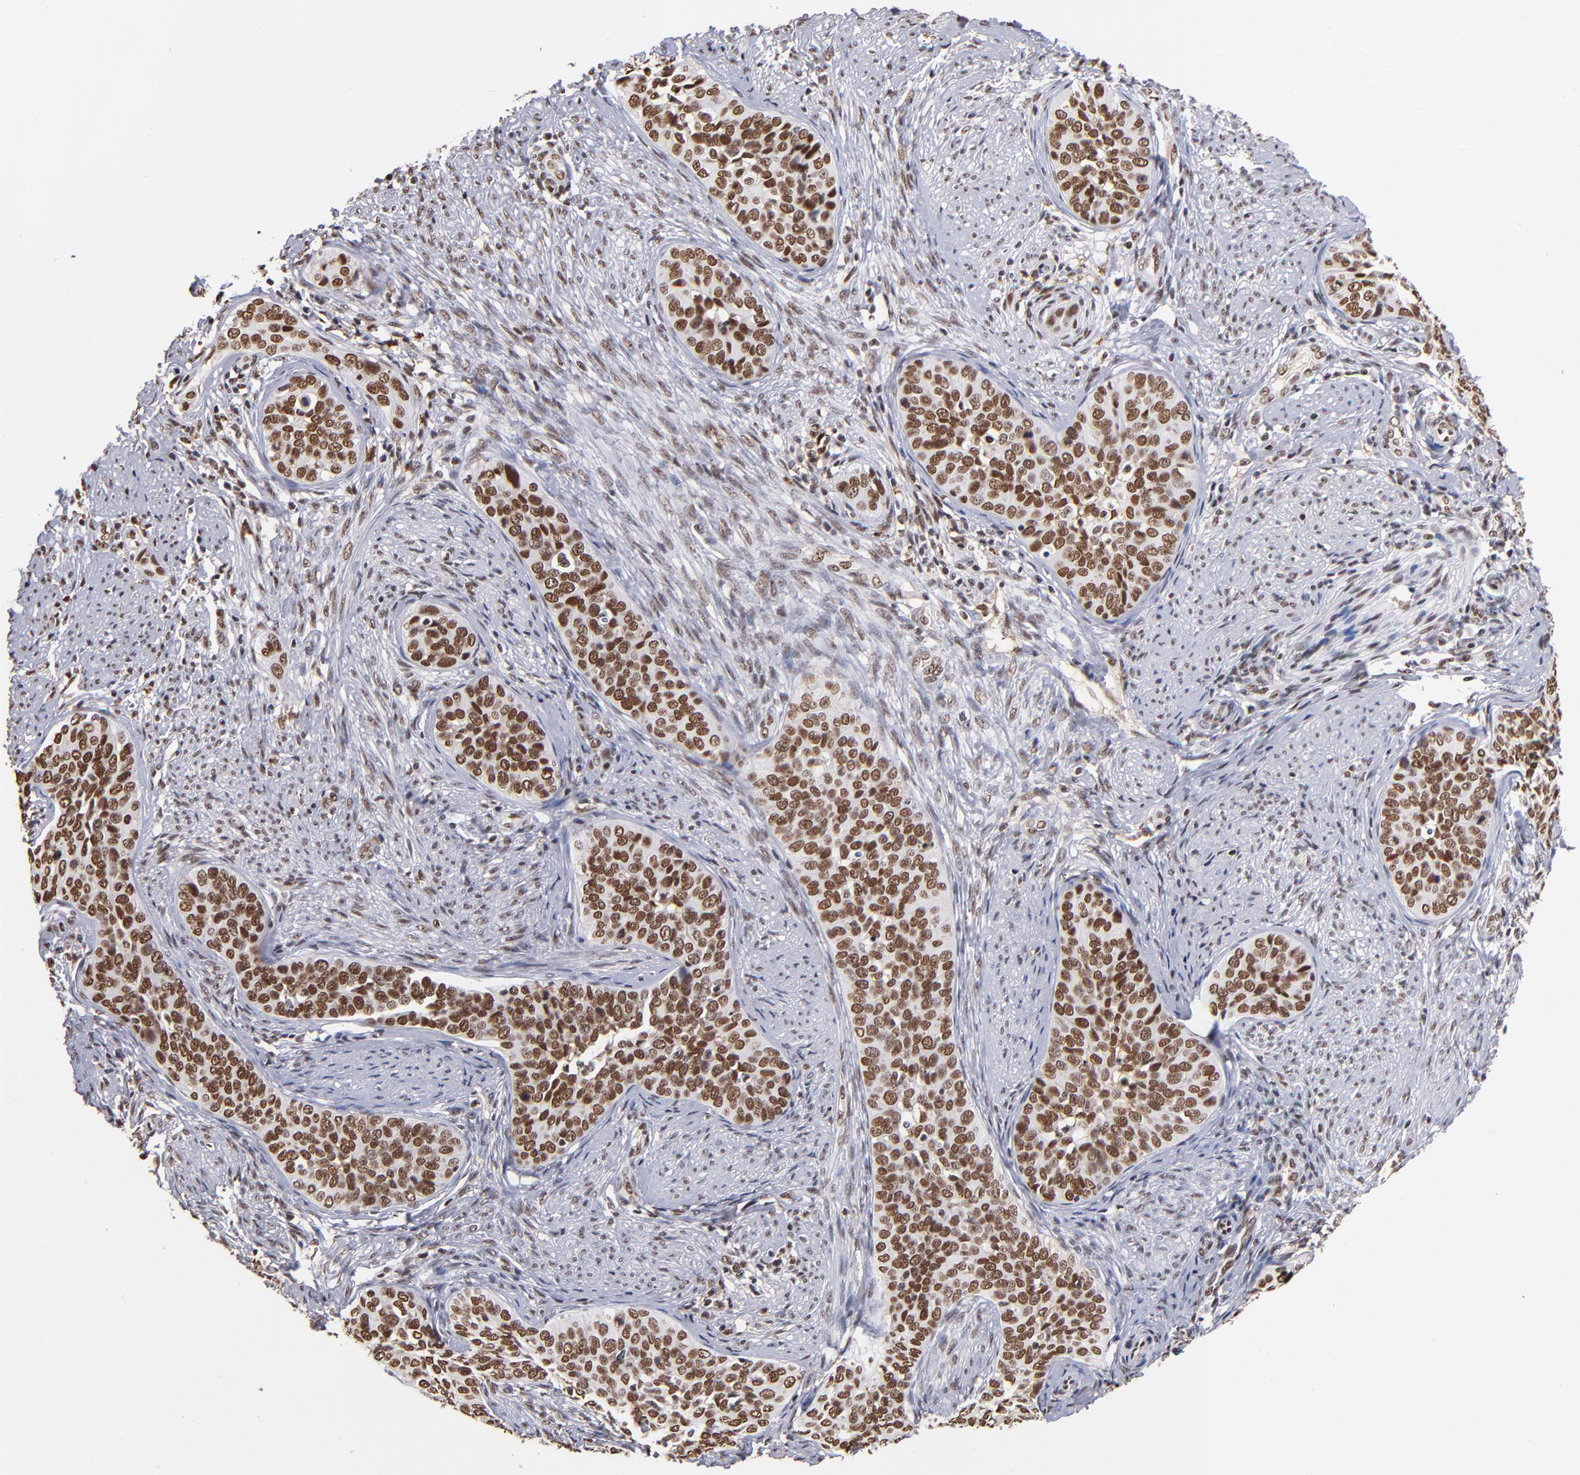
{"staining": {"intensity": "strong", "quantity": ">75%", "location": "nuclear"}, "tissue": "cervical cancer", "cell_type": "Tumor cells", "image_type": "cancer", "snomed": [{"axis": "morphology", "description": "Squamous cell carcinoma, NOS"}, {"axis": "topography", "description": "Cervix"}], "caption": "Strong nuclear protein positivity is present in about >75% of tumor cells in squamous cell carcinoma (cervical).", "gene": "ZNF146", "patient": {"sex": "female", "age": 31}}